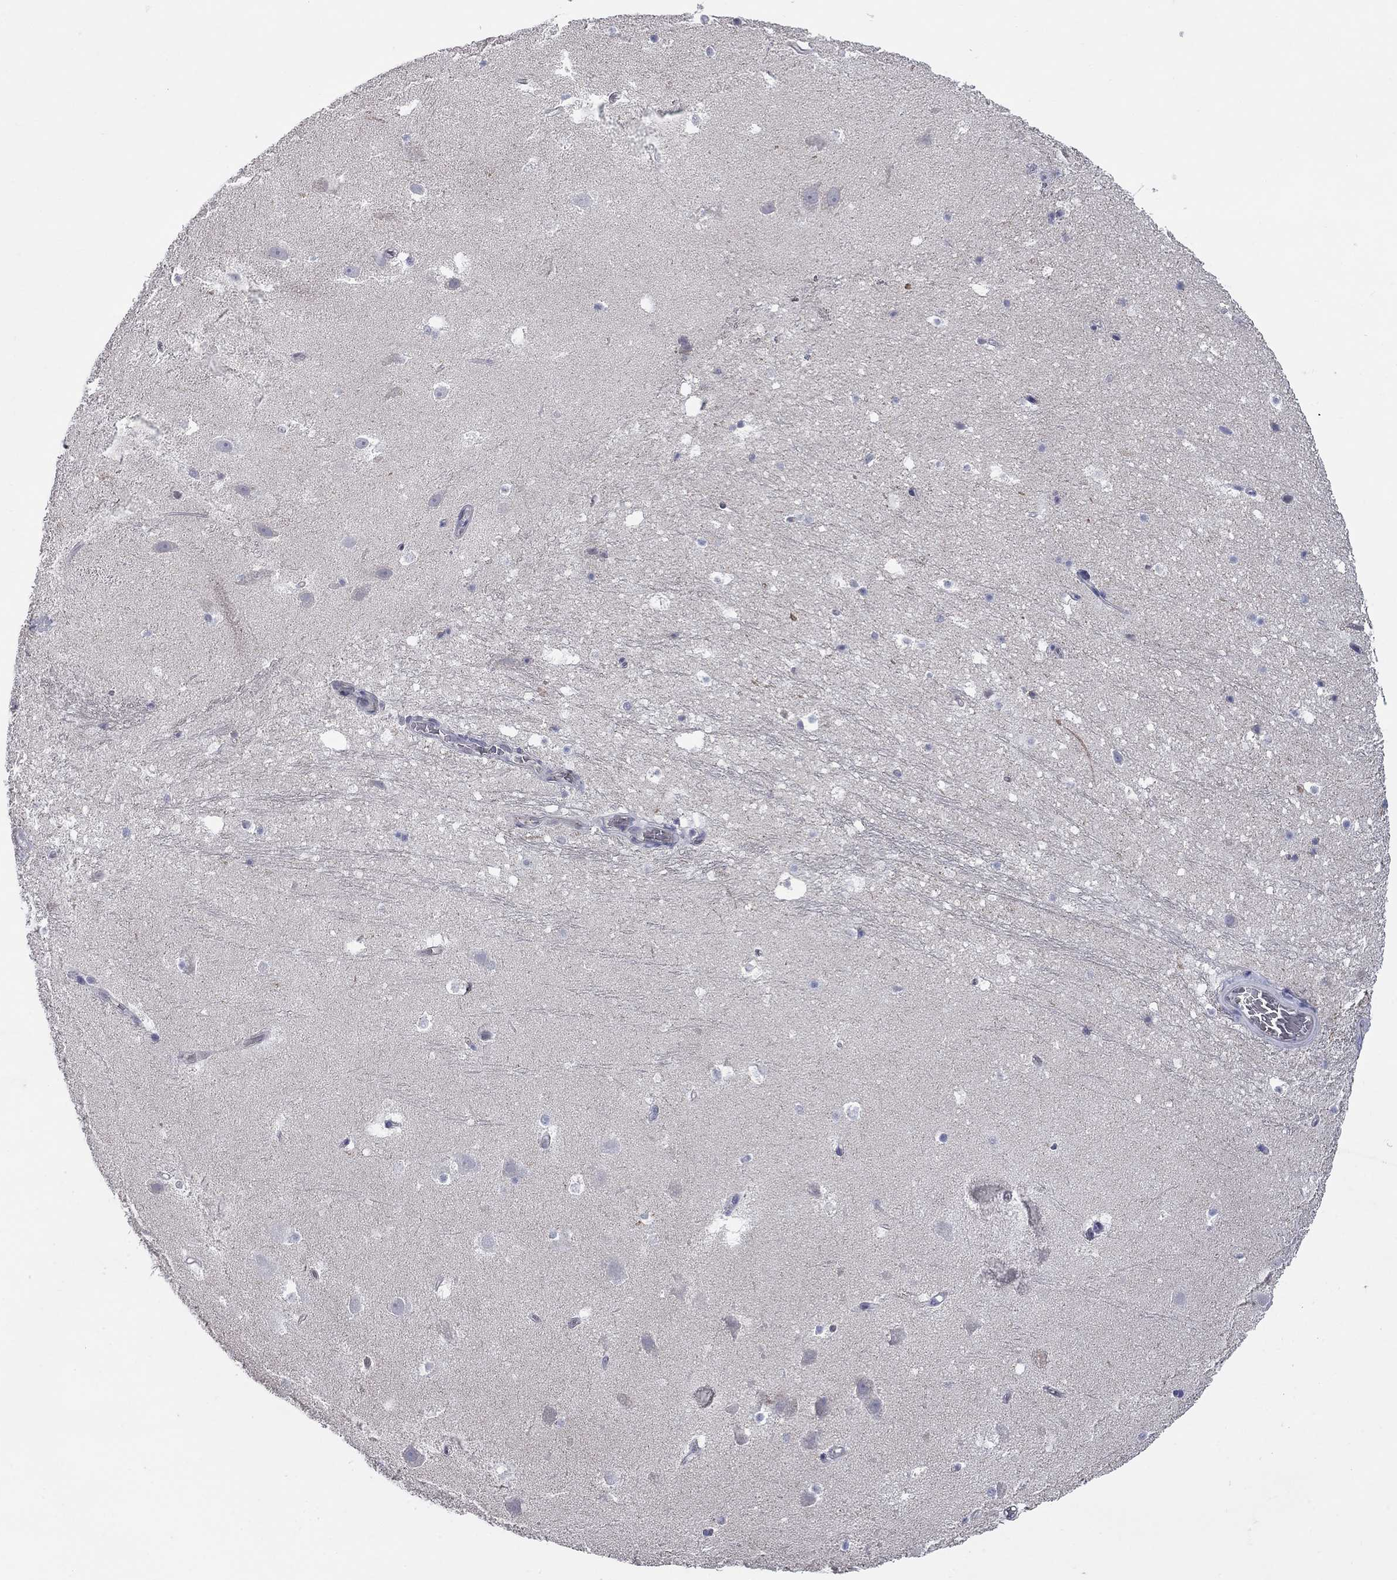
{"staining": {"intensity": "negative", "quantity": "none", "location": "none"}, "tissue": "hippocampus", "cell_type": "Glial cells", "image_type": "normal", "snomed": [{"axis": "morphology", "description": "Normal tissue, NOS"}, {"axis": "topography", "description": "Hippocampus"}], "caption": "Histopathology image shows no protein staining in glial cells of unremarkable hippocampus. (Stains: DAB (3,3'-diaminobenzidine) IHC with hematoxylin counter stain, Microscopy: brightfield microscopy at high magnification).", "gene": "HTR4", "patient": {"sex": "male", "age": 26}}